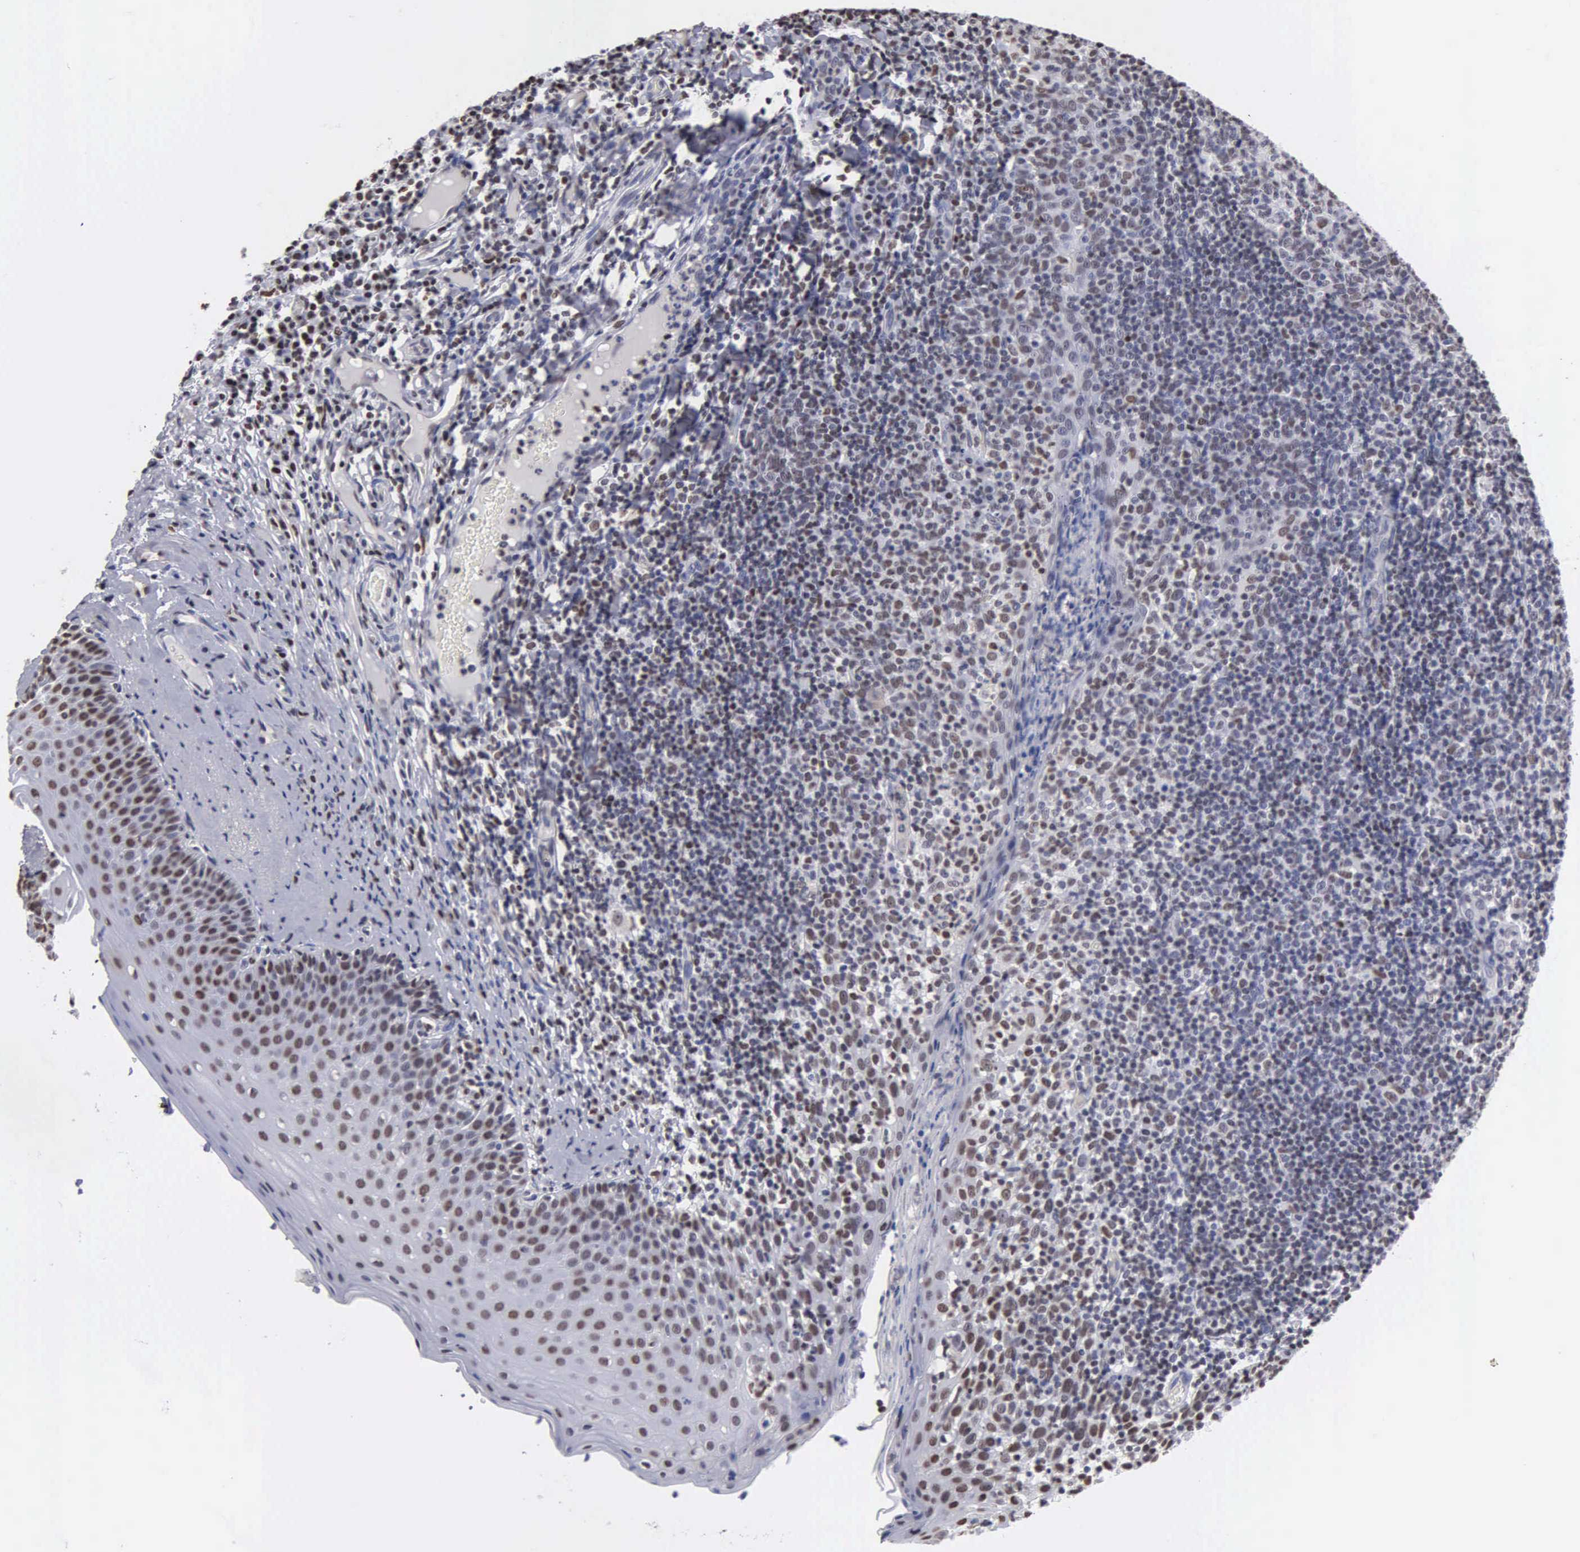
{"staining": {"intensity": "moderate", "quantity": "25%-75%", "location": "nuclear"}, "tissue": "tonsil", "cell_type": "Germinal center cells", "image_type": "normal", "snomed": [{"axis": "morphology", "description": "Normal tissue, NOS"}, {"axis": "topography", "description": "Tonsil"}], "caption": "Approximately 25%-75% of germinal center cells in benign human tonsil demonstrate moderate nuclear protein positivity as visualized by brown immunohistochemical staining.", "gene": "CCNG1", "patient": {"sex": "male", "age": 6}}